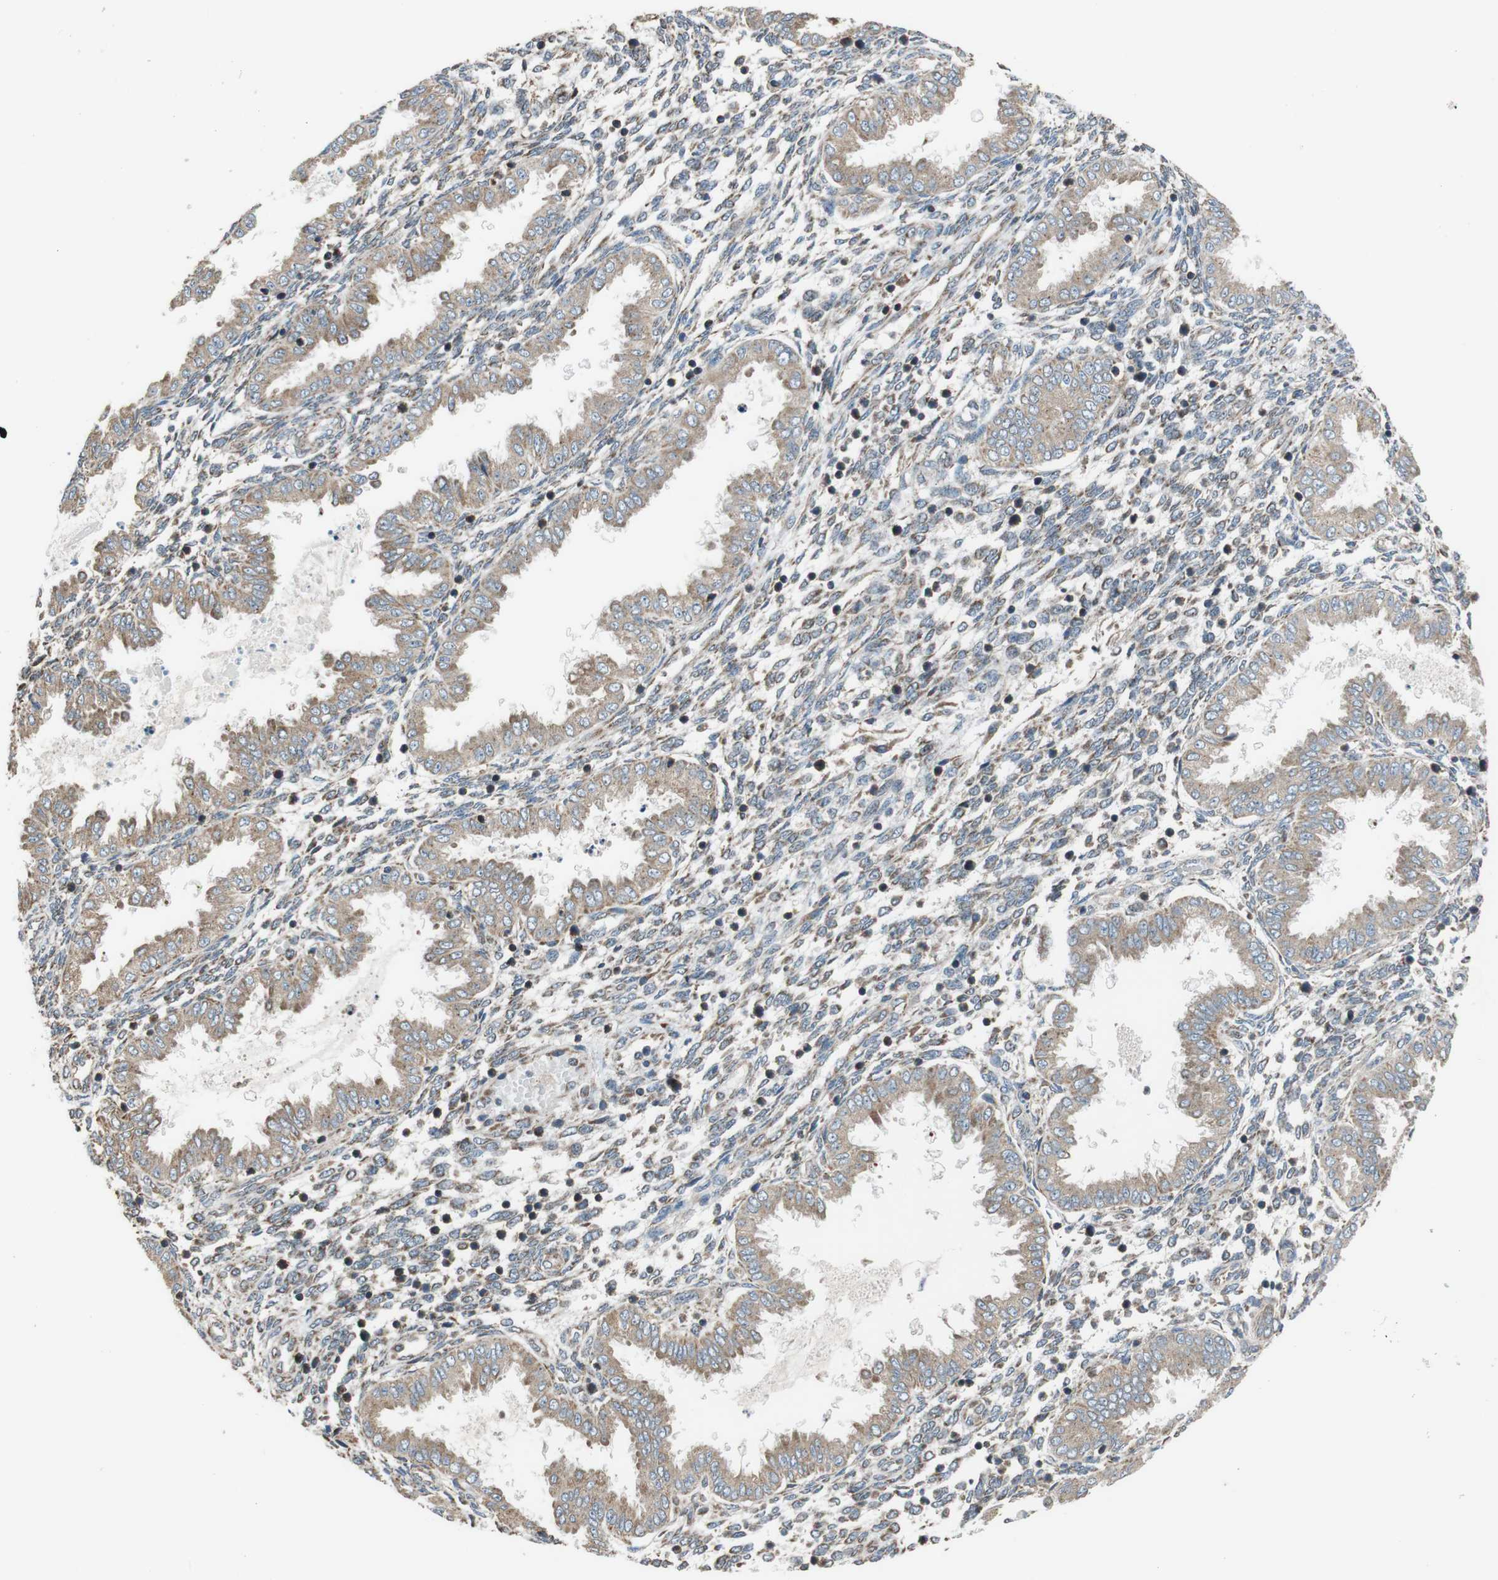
{"staining": {"intensity": "moderate", "quantity": "25%-75%", "location": "cytoplasmic/membranous"}, "tissue": "endometrium", "cell_type": "Cells in endometrial stroma", "image_type": "normal", "snomed": [{"axis": "morphology", "description": "Normal tissue, NOS"}, {"axis": "topography", "description": "Endometrium"}], "caption": "Moderate cytoplasmic/membranous protein staining is appreciated in about 25%-75% of cells in endometrial stroma in endometrium. (DAB IHC, brown staining for protein, blue staining for nuclei).", "gene": "GIMAP8", "patient": {"sex": "female", "age": 33}}